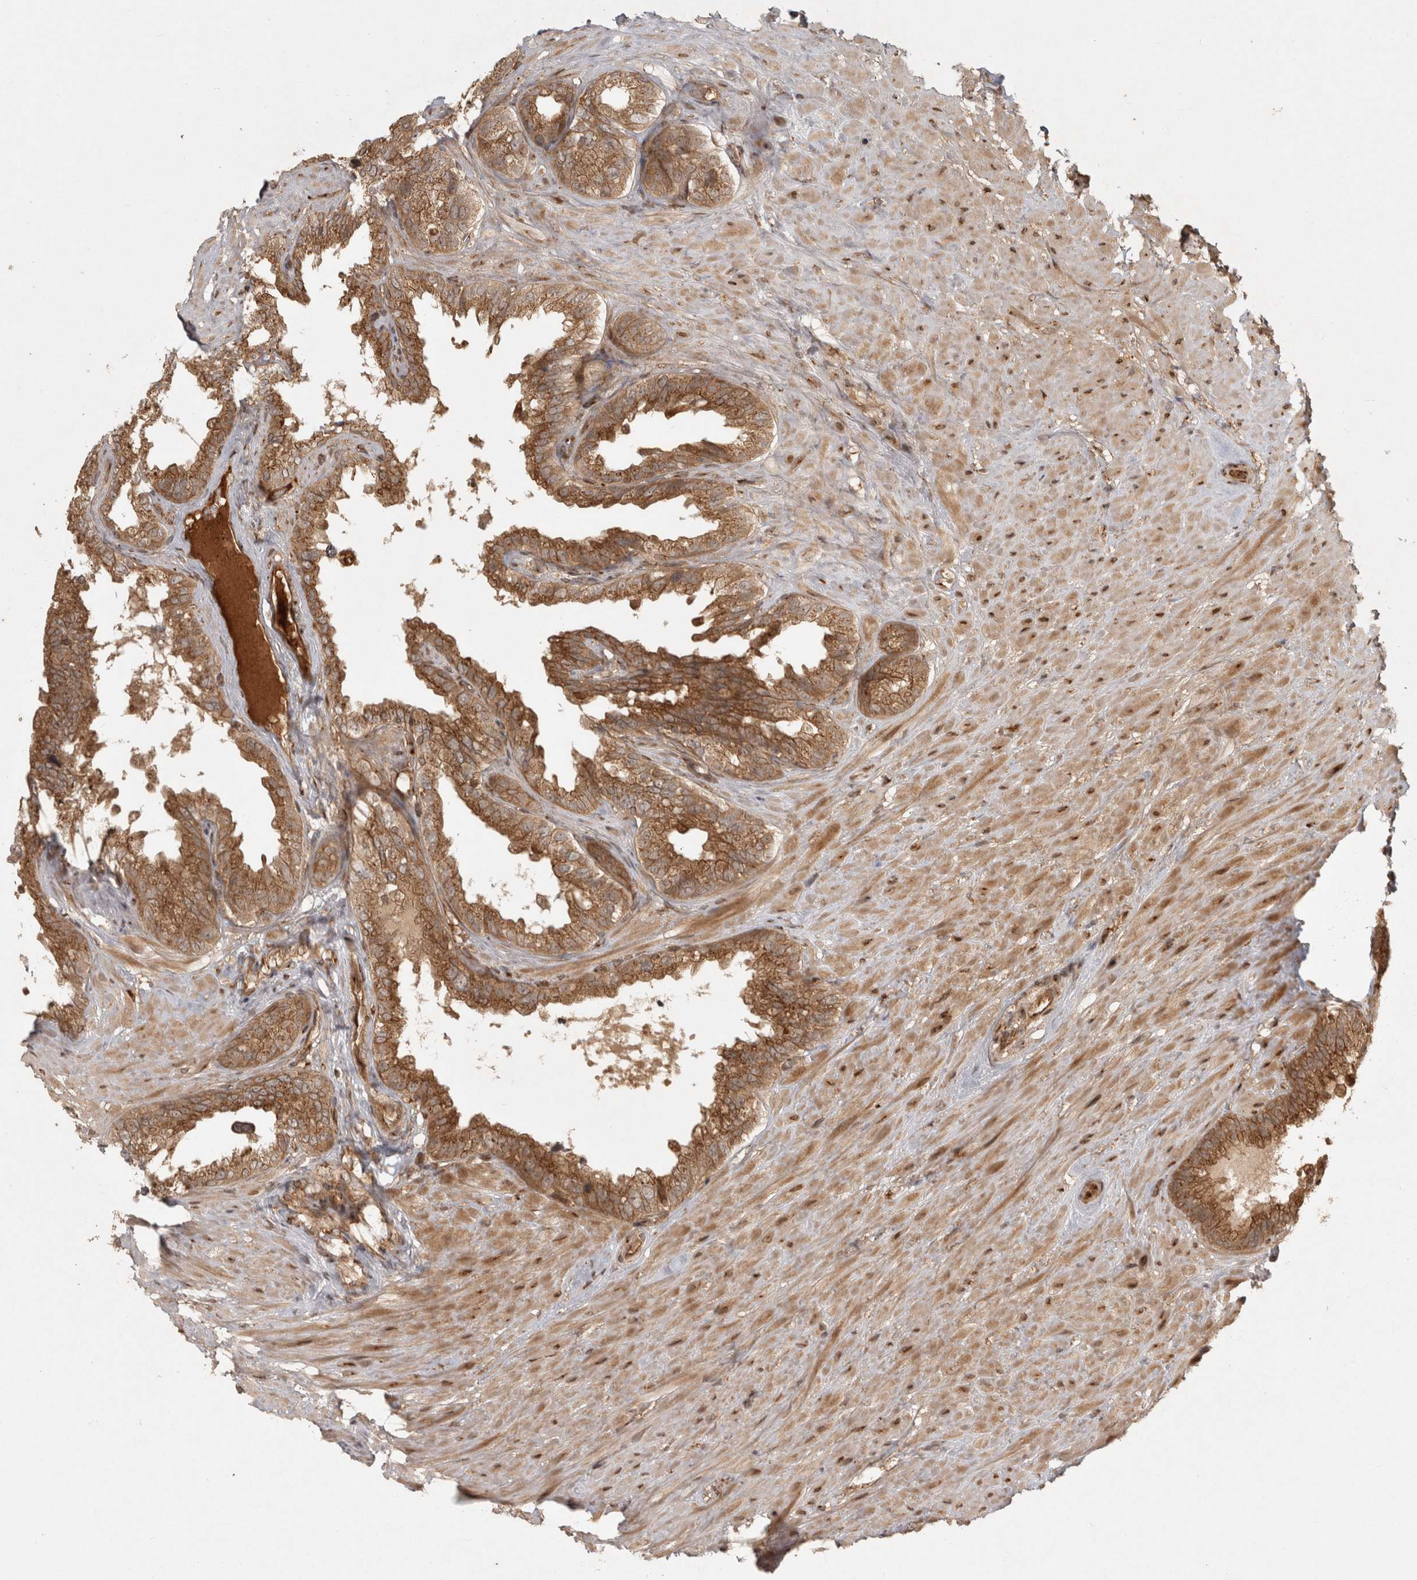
{"staining": {"intensity": "moderate", "quantity": ">75%", "location": "cytoplasmic/membranous"}, "tissue": "seminal vesicle", "cell_type": "Glandular cells", "image_type": "normal", "snomed": [{"axis": "morphology", "description": "Normal tissue, NOS"}, {"axis": "topography", "description": "Seminal veicle"}], "caption": "Immunohistochemical staining of normal seminal vesicle shows medium levels of moderate cytoplasmic/membranous staining in about >75% of glandular cells.", "gene": "CAMSAP2", "patient": {"sex": "male", "age": 80}}